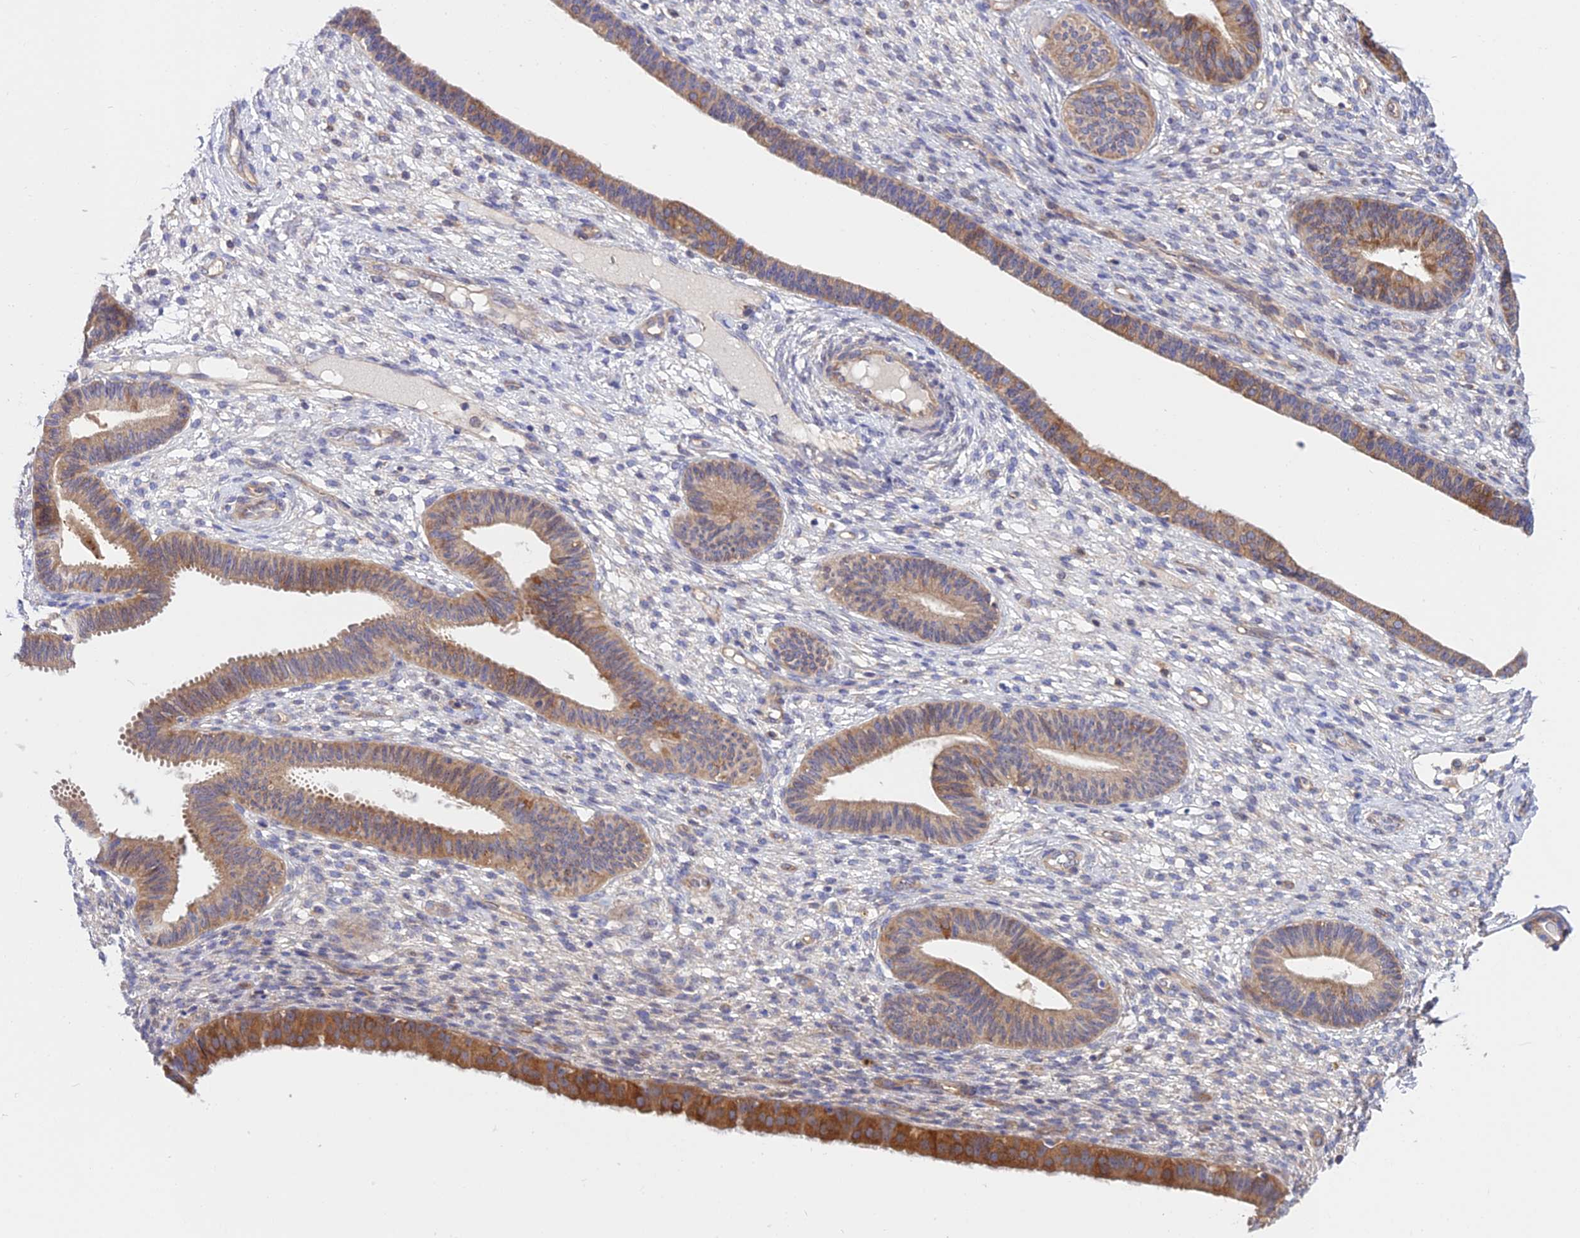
{"staining": {"intensity": "negative", "quantity": "none", "location": "none"}, "tissue": "endometrium", "cell_type": "Cells in endometrial stroma", "image_type": "normal", "snomed": [{"axis": "morphology", "description": "Normal tissue, NOS"}, {"axis": "topography", "description": "Endometrium"}], "caption": "IHC micrograph of normal endometrium: human endometrium stained with DAB demonstrates no significant protein expression in cells in endometrial stroma.", "gene": "CDC37L1", "patient": {"sex": "female", "age": 61}}